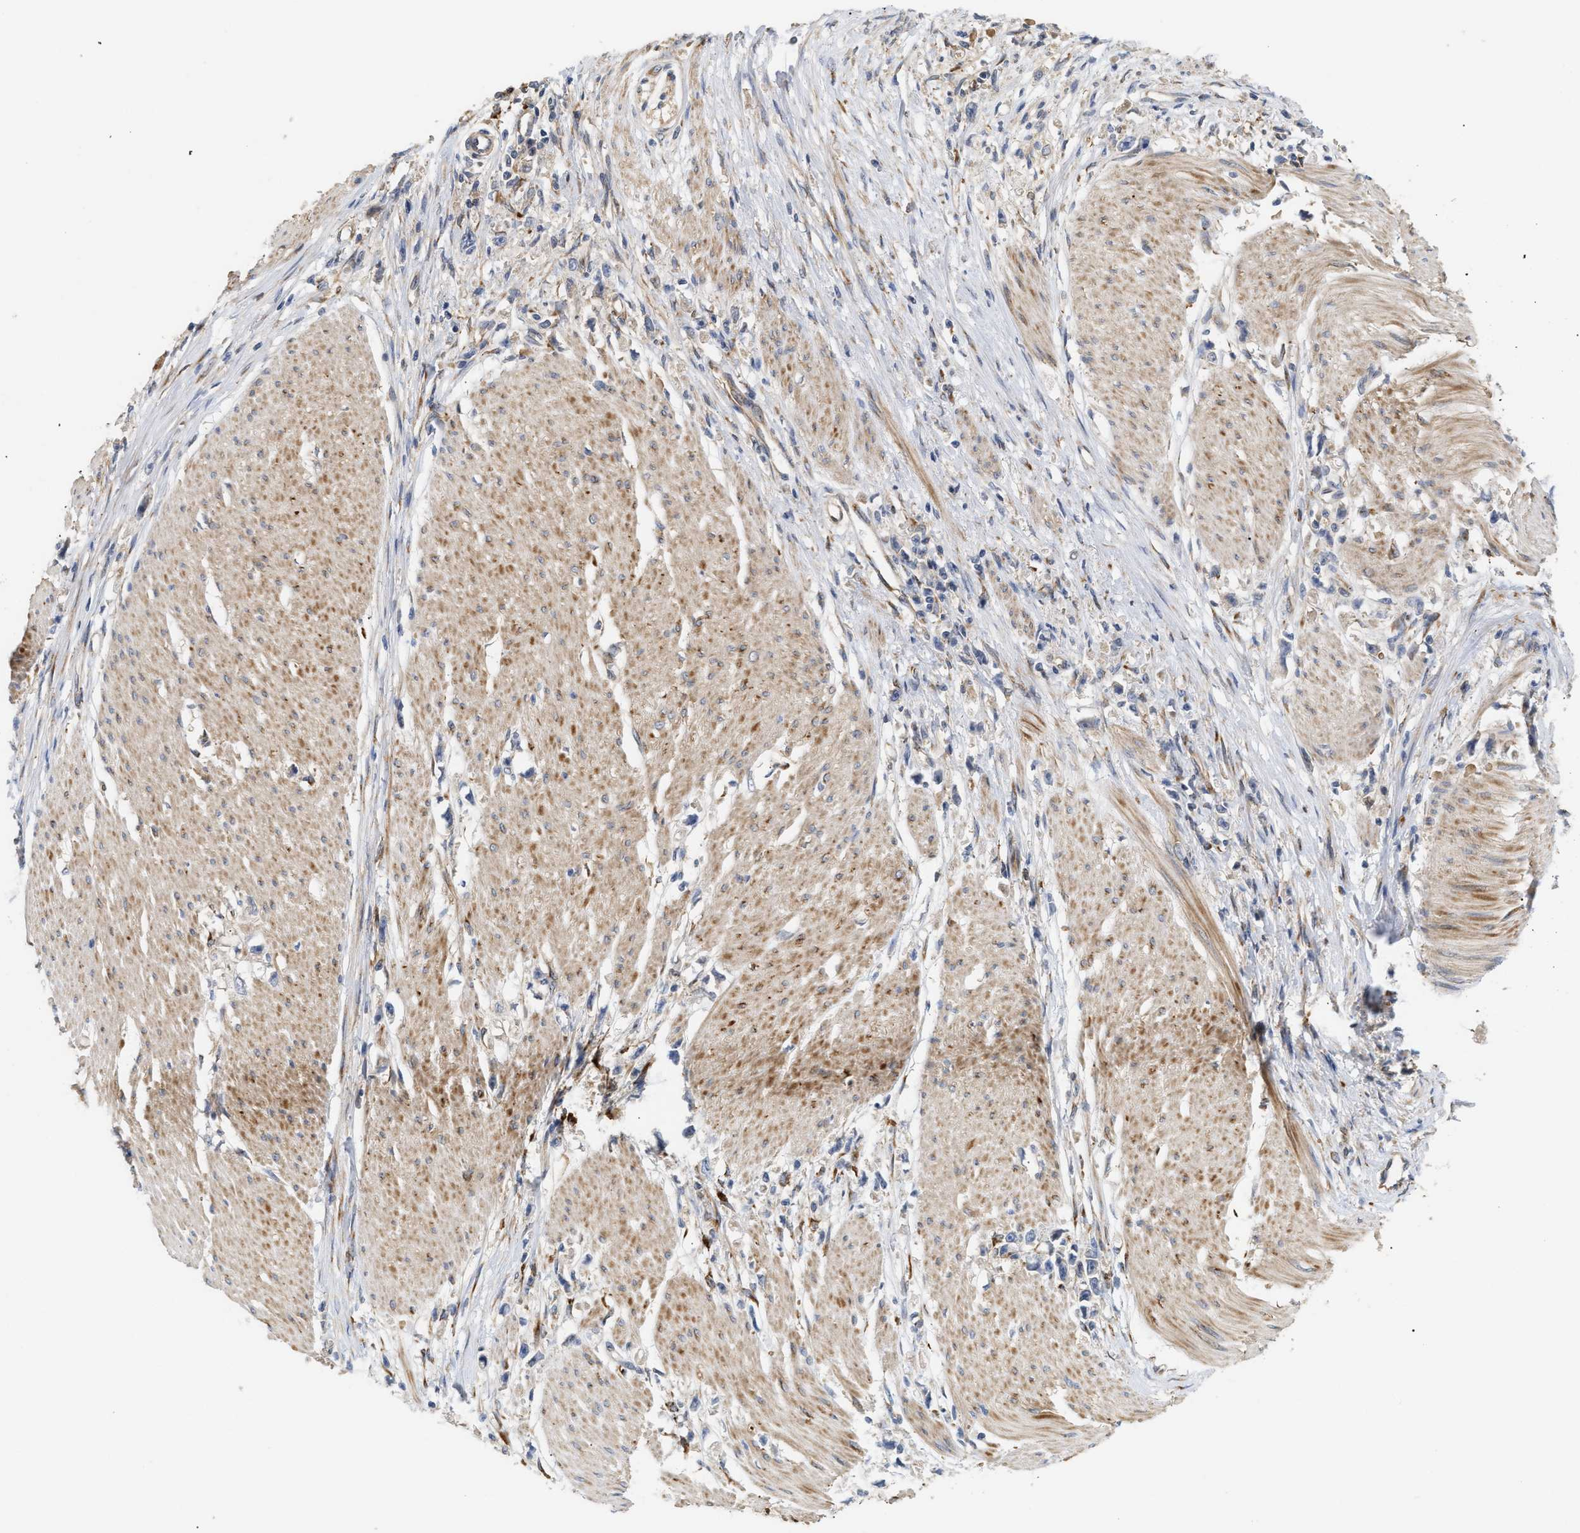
{"staining": {"intensity": "negative", "quantity": "none", "location": "none"}, "tissue": "stomach cancer", "cell_type": "Tumor cells", "image_type": "cancer", "snomed": [{"axis": "morphology", "description": "Adenocarcinoma, NOS"}, {"axis": "topography", "description": "Stomach"}], "caption": "A histopathology image of stomach cancer stained for a protein shows no brown staining in tumor cells.", "gene": "PLCD1", "patient": {"sex": "female", "age": 59}}